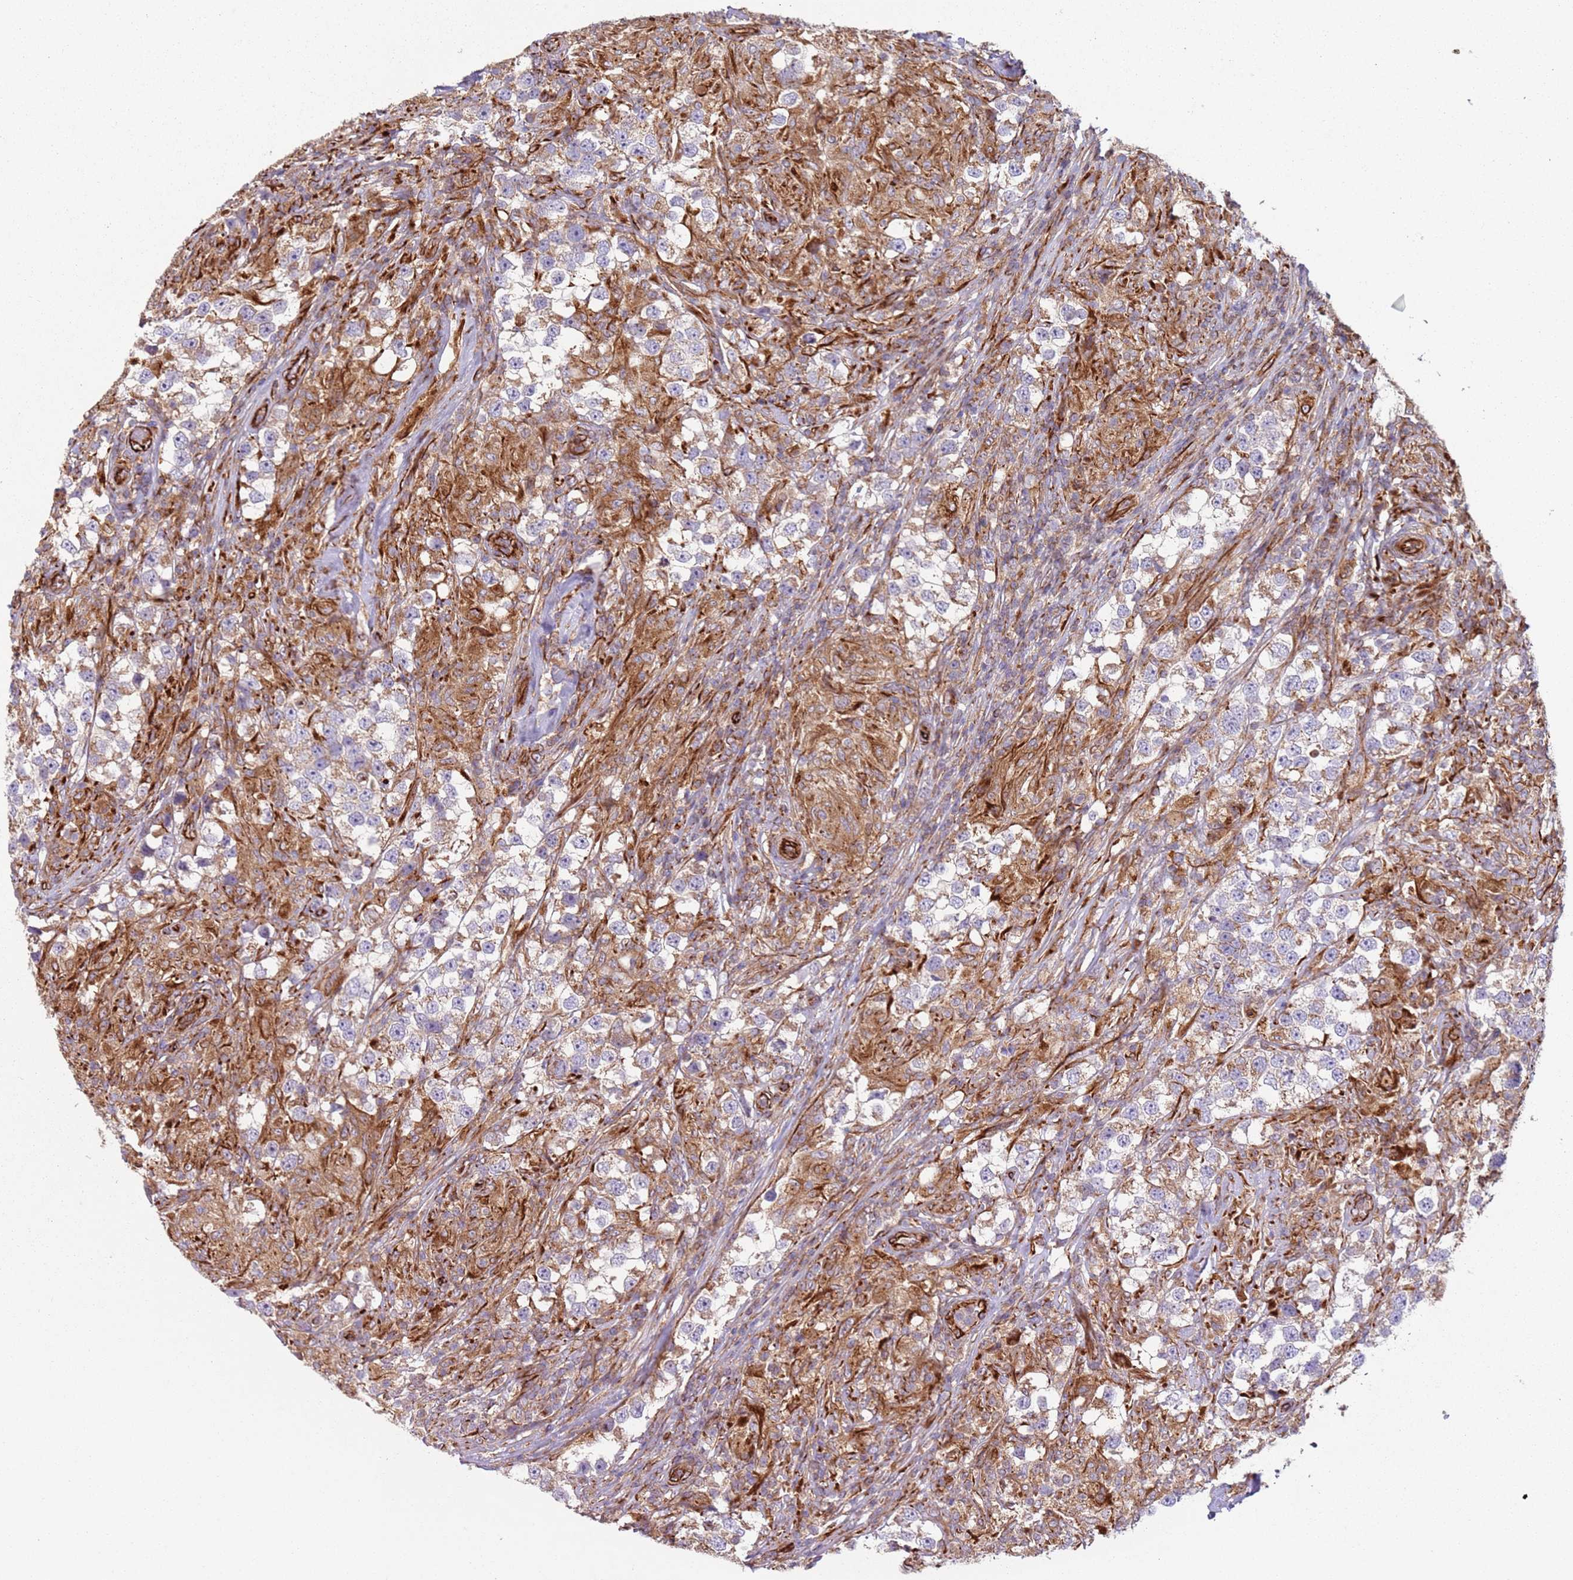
{"staining": {"intensity": "weak", "quantity": "25%-75%", "location": "cytoplasmic/membranous"}, "tissue": "testis cancer", "cell_type": "Tumor cells", "image_type": "cancer", "snomed": [{"axis": "morphology", "description": "Seminoma, NOS"}, {"axis": "topography", "description": "Testis"}], "caption": "Seminoma (testis) stained with a protein marker exhibits weak staining in tumor cells.", "gene": "SNAPIN", "patient": {"sex": "male", "age": 46}}